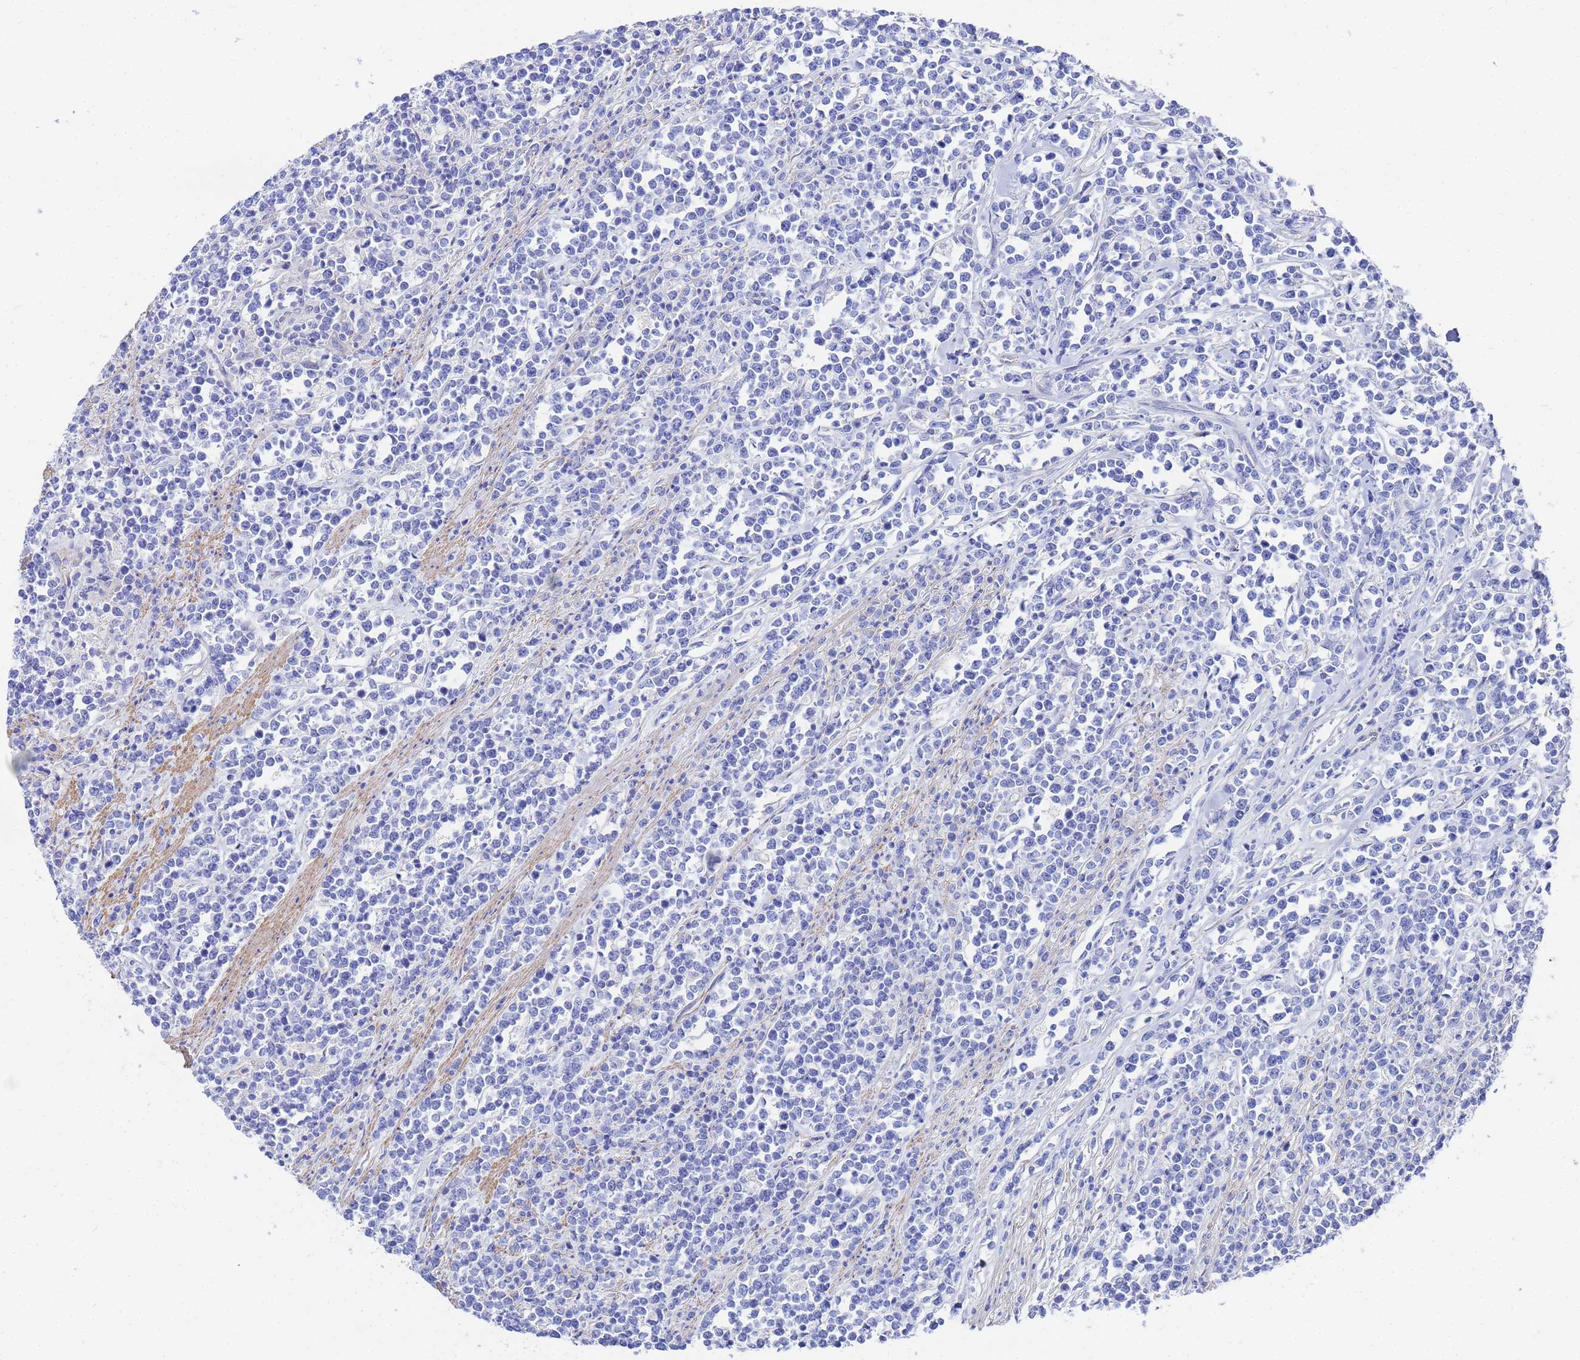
{"staining": {"intensity": "negative", "quantity": "none", "location": "none"}, "tissue": "lymphoma", "cell_type": "Tumor cells", "image_type": "cancer", "snomed": [{"axis": "morphology", "description": "Malignant lymphoma, non-Hodgkin's type, High grade"}, {"axis": "topography", "description": "Small intestine"}], "caption": "Photomicrograph shows no significant protein staining in tumor cells of lymphoma.", "gene": "RAB39B", "patient": {"sex": "male", "age": 8}}